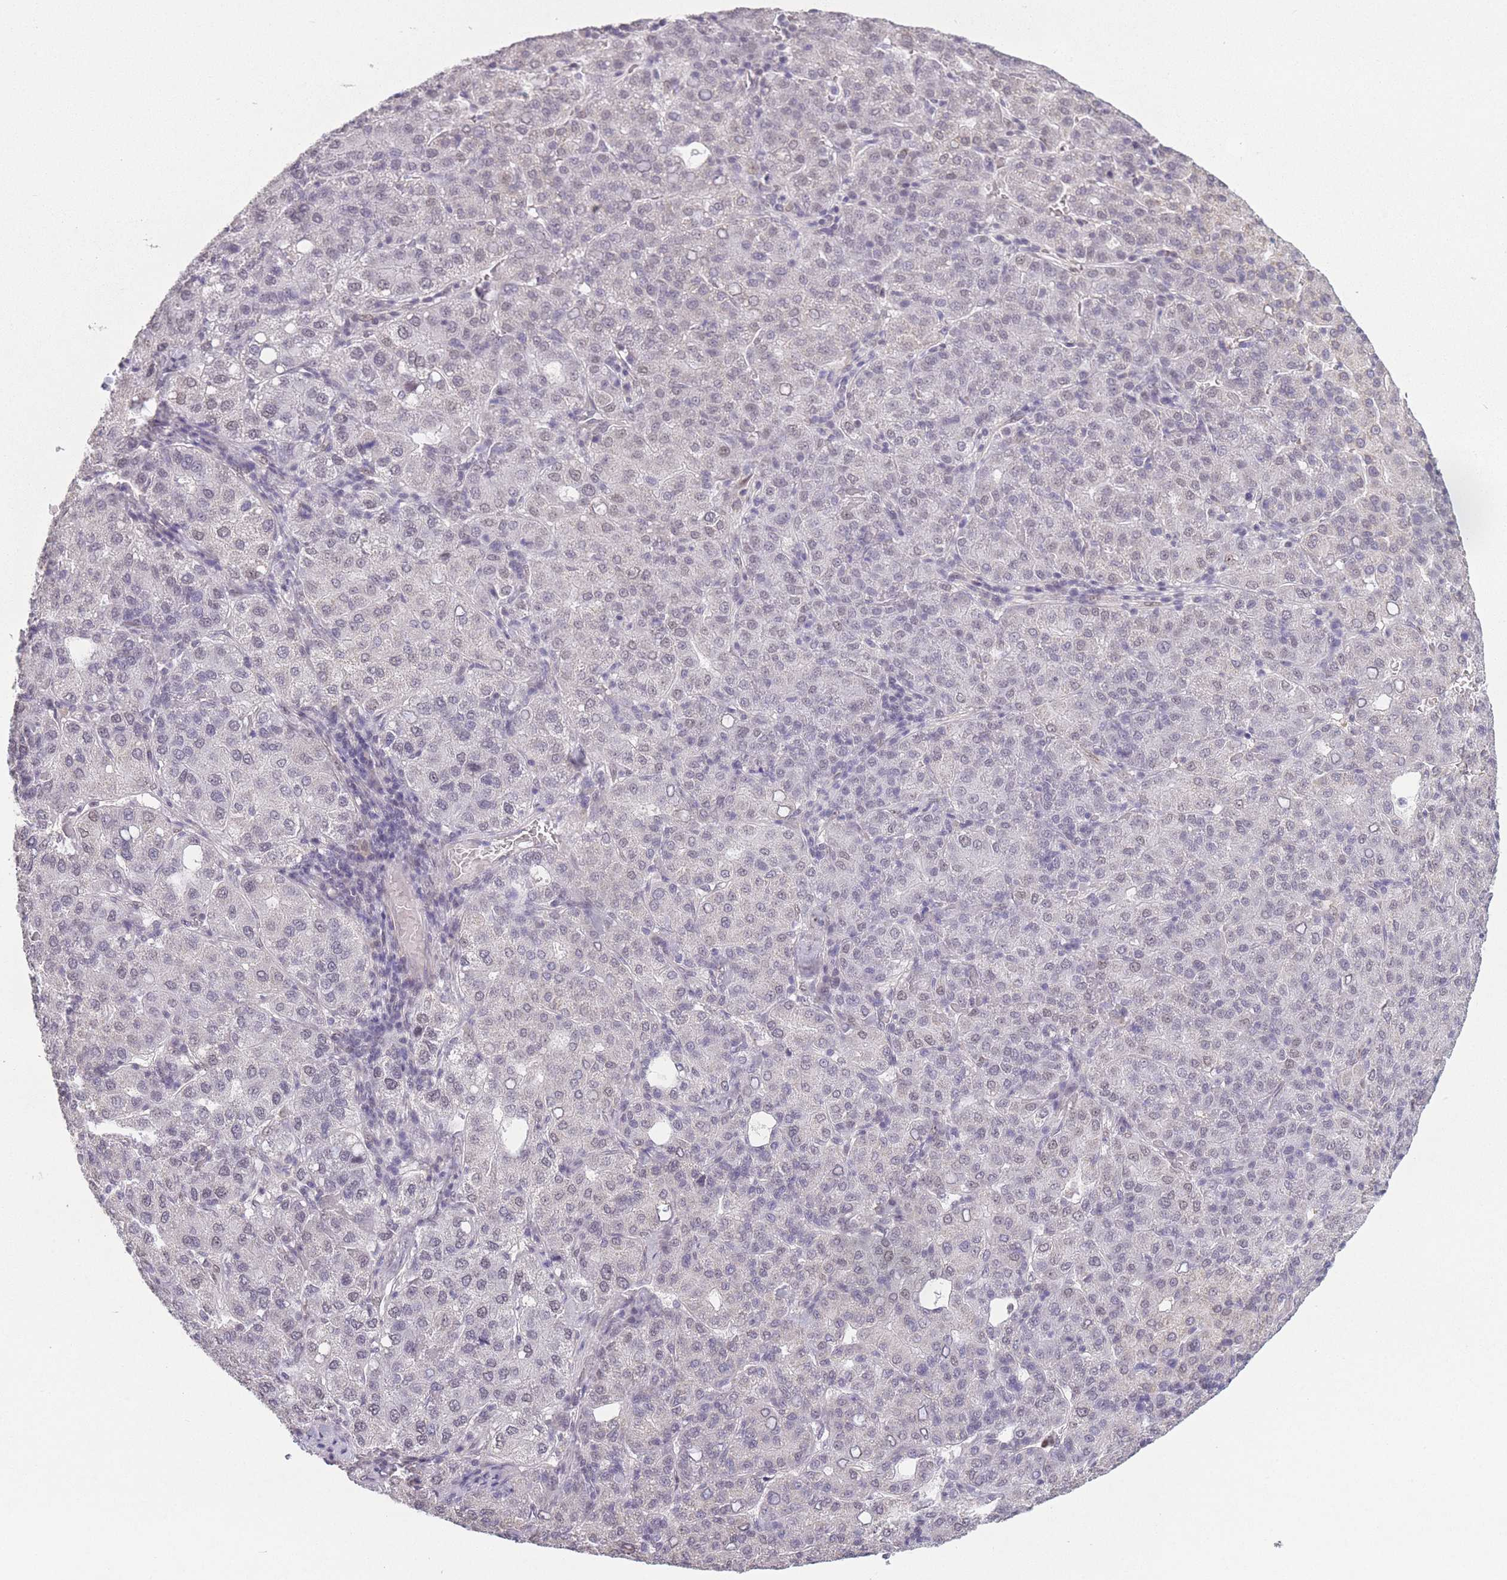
{"staining": {"intensity": "weak", "quantity": "<25%", "location": "nuclear"}, "tissue": "liver cancer", "cell_type": "Tumor cells", "image_type": "cancer", "snomed": [{"axis": "morphology", "description": "Carcinoma, Hepatocellular, NOS"}, {"axis": "topography", "description": "Liver"}], "caption": "IHC of human hepatocellular carcinoma (liver) reveals no expression in tumor cells.", "gene": "SIN3B", "patient": {"sex": "male", "age": 65}}